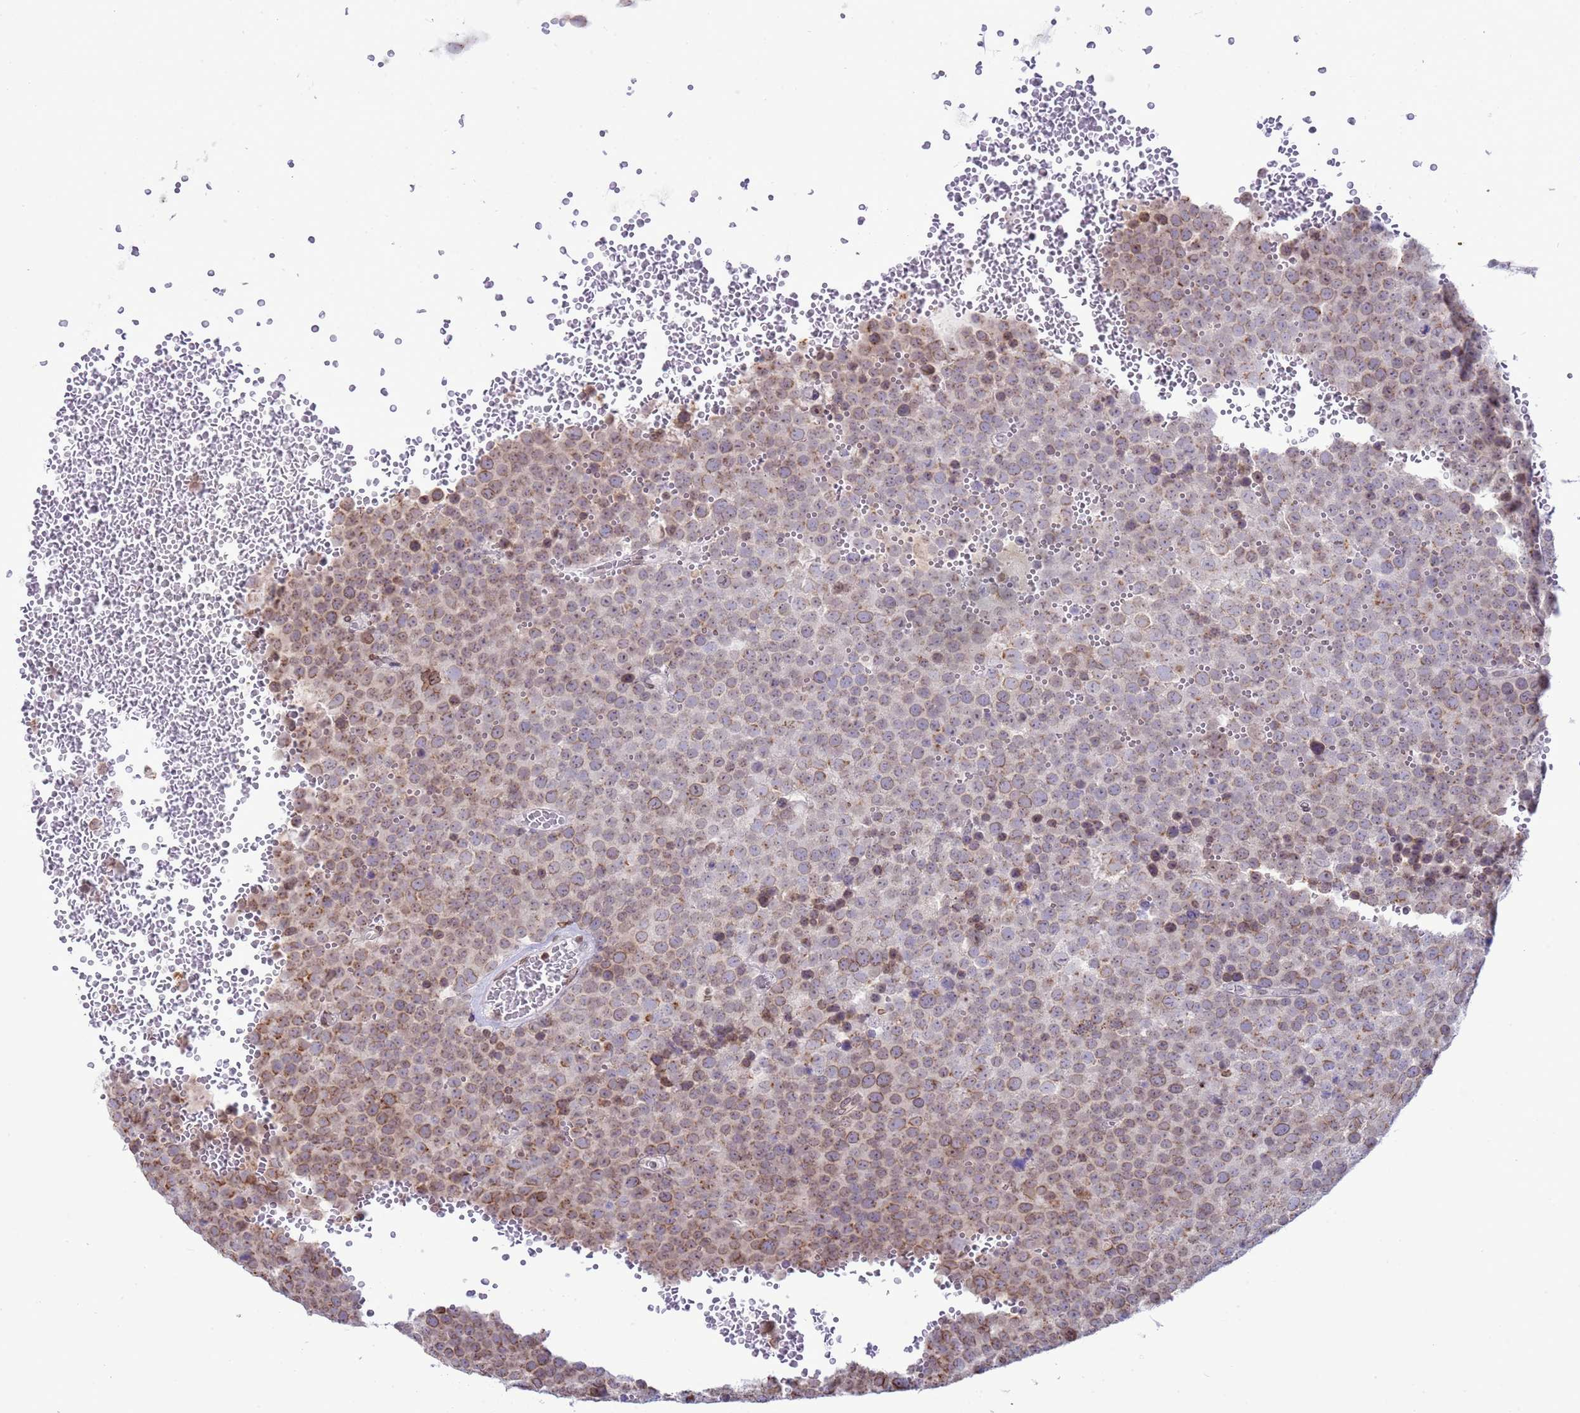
{"staining": {"intensity": "weak", "quantity": ">75%", "location": "cytoplasmic/membranous,nuclear"}, "tissue": "testis cancer", "cell_type": "Tumor cells", "image_type": "cancer", "snomed": [{"axis": "morphology", "description": "Seminoma, NOS"}, {"axis": "topography", "description": "Testis"}], "caption": "Immunohistochemical staining of testis cancer (seminoma) demonstrates low levels of weak cytoplasmic/membranous and nuclear expression in approximately >75% of tumor cells.", "gene": "DHX37", "patient": {"sex": "male", "age": 71}}